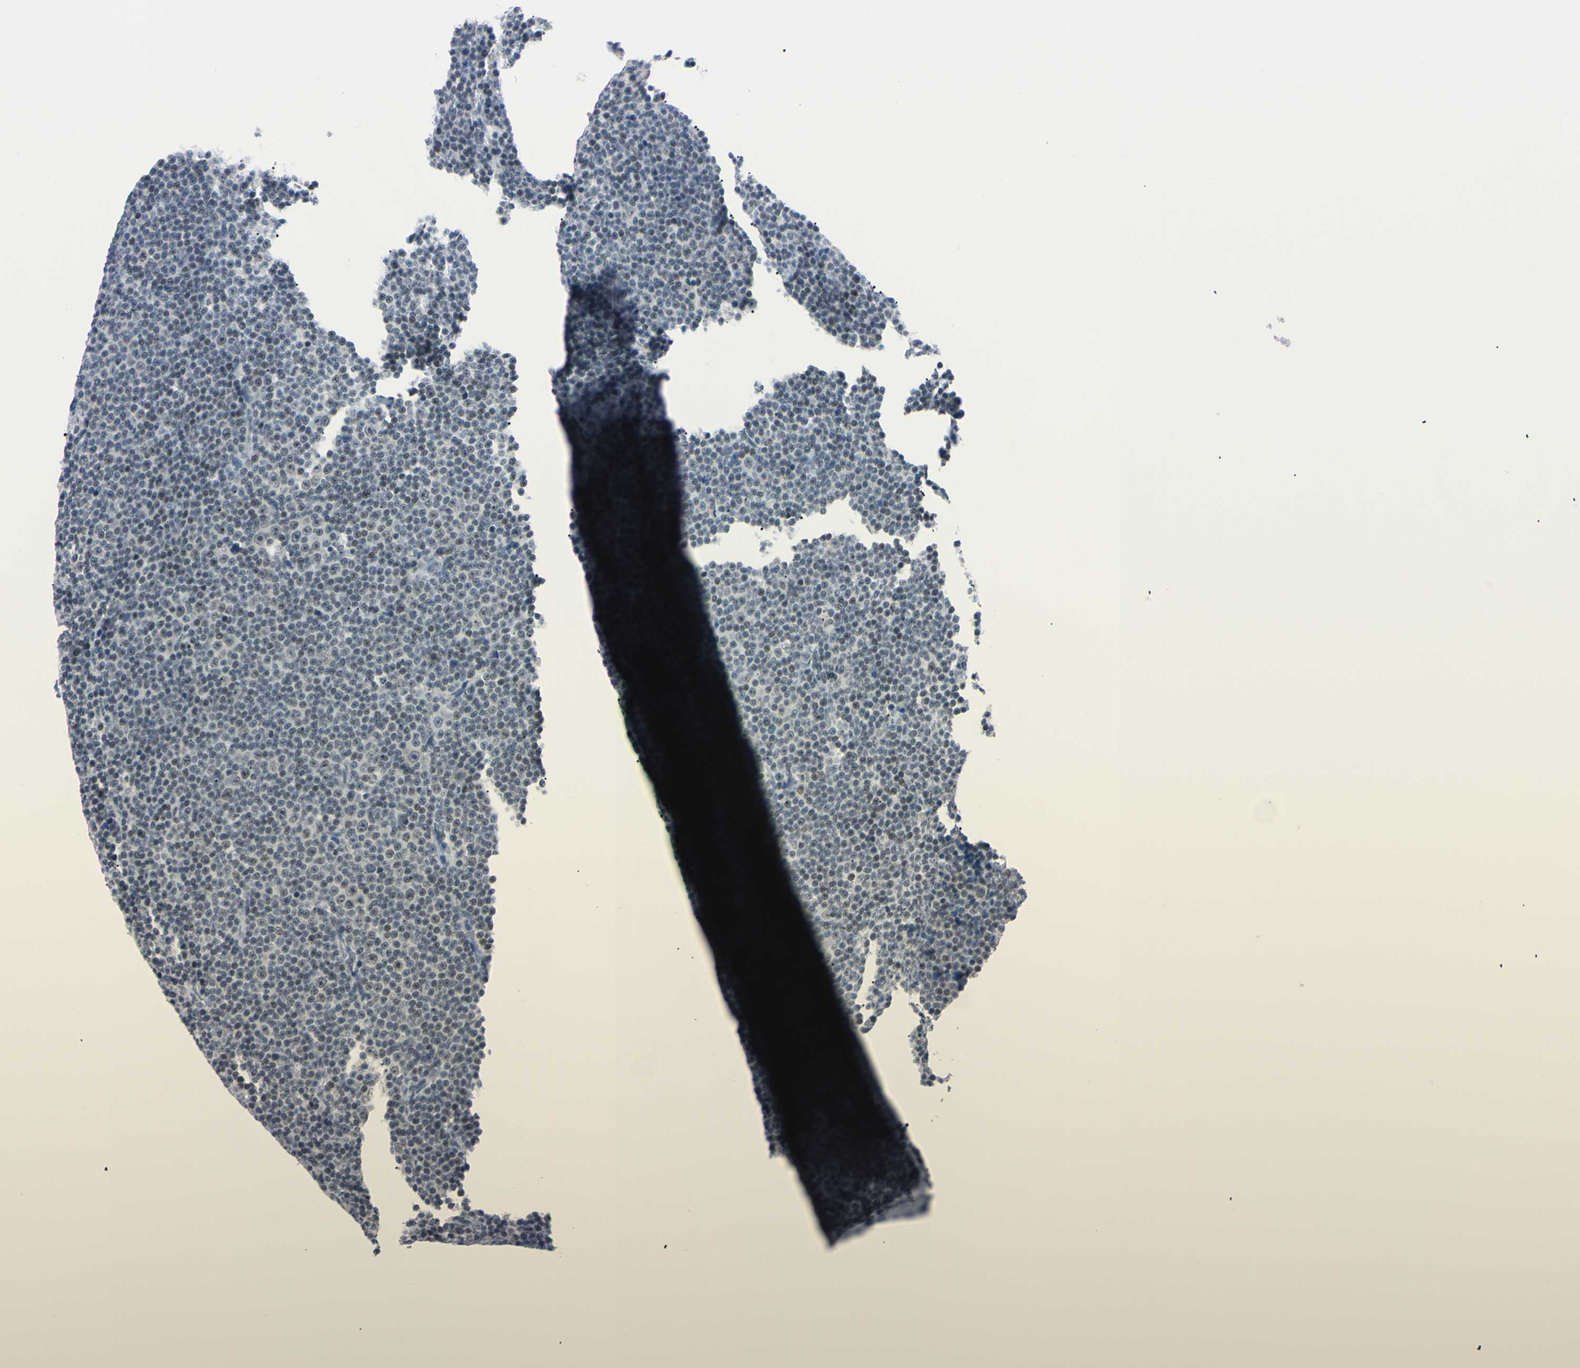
{"staining": {"intensity": "negative", "quantity": "none", "location": "none"}, "tissue": "lymphoma", "cell_type": "Tumor cells", "image_type": "cancer", "snomed": [{"axis": "morphology", "description": "Malignant lymphoma, non-Hodgkin's type, Low grade"}, {"axis": "topography", "description": "Lymph node"}], "caption": "Lymphoma stained for a protein using IHC demonstrates no staining tumor cells.", "gene": "C1orf174", "patient": {"sex": "female", "age": 67}}